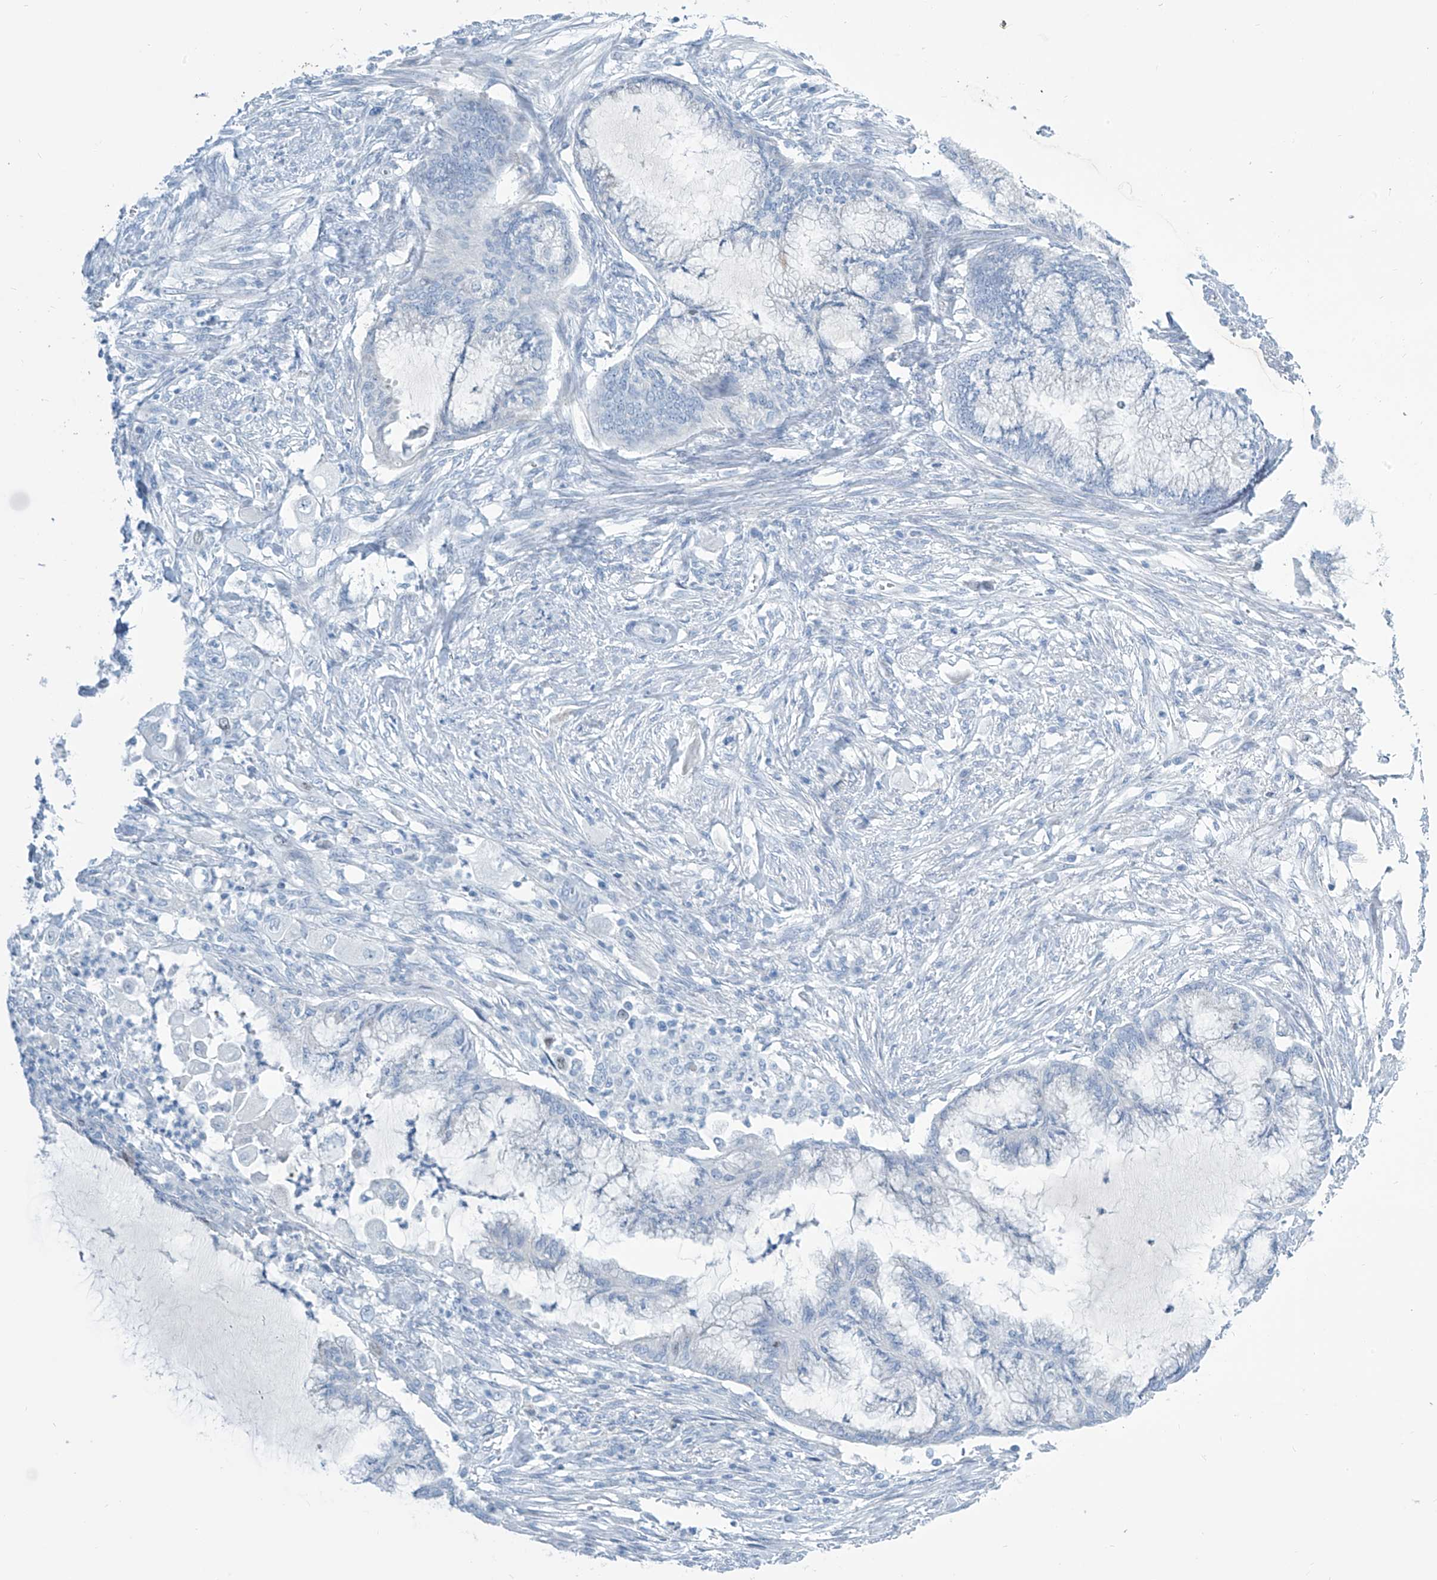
{"staining": {"intensity": "negative", "quantity": "none", "location": "none"}, "tissue": "endometrial cancer", "cell_type": "Tumor cells", "image_type": "cancer", "snomed": [{"axis": "morphology", "description": "Adenocarcinoma, NOS"}, {"axis": "topography", "description": "Endometrium"}], "caption": "This is an immunohistochemistry (IHC) micrograph of human endometrial adenocarcinoma. There is no staining in tumor cells.", "gene": "SGO2", "patient": {"sex": "female", "age": 86}}